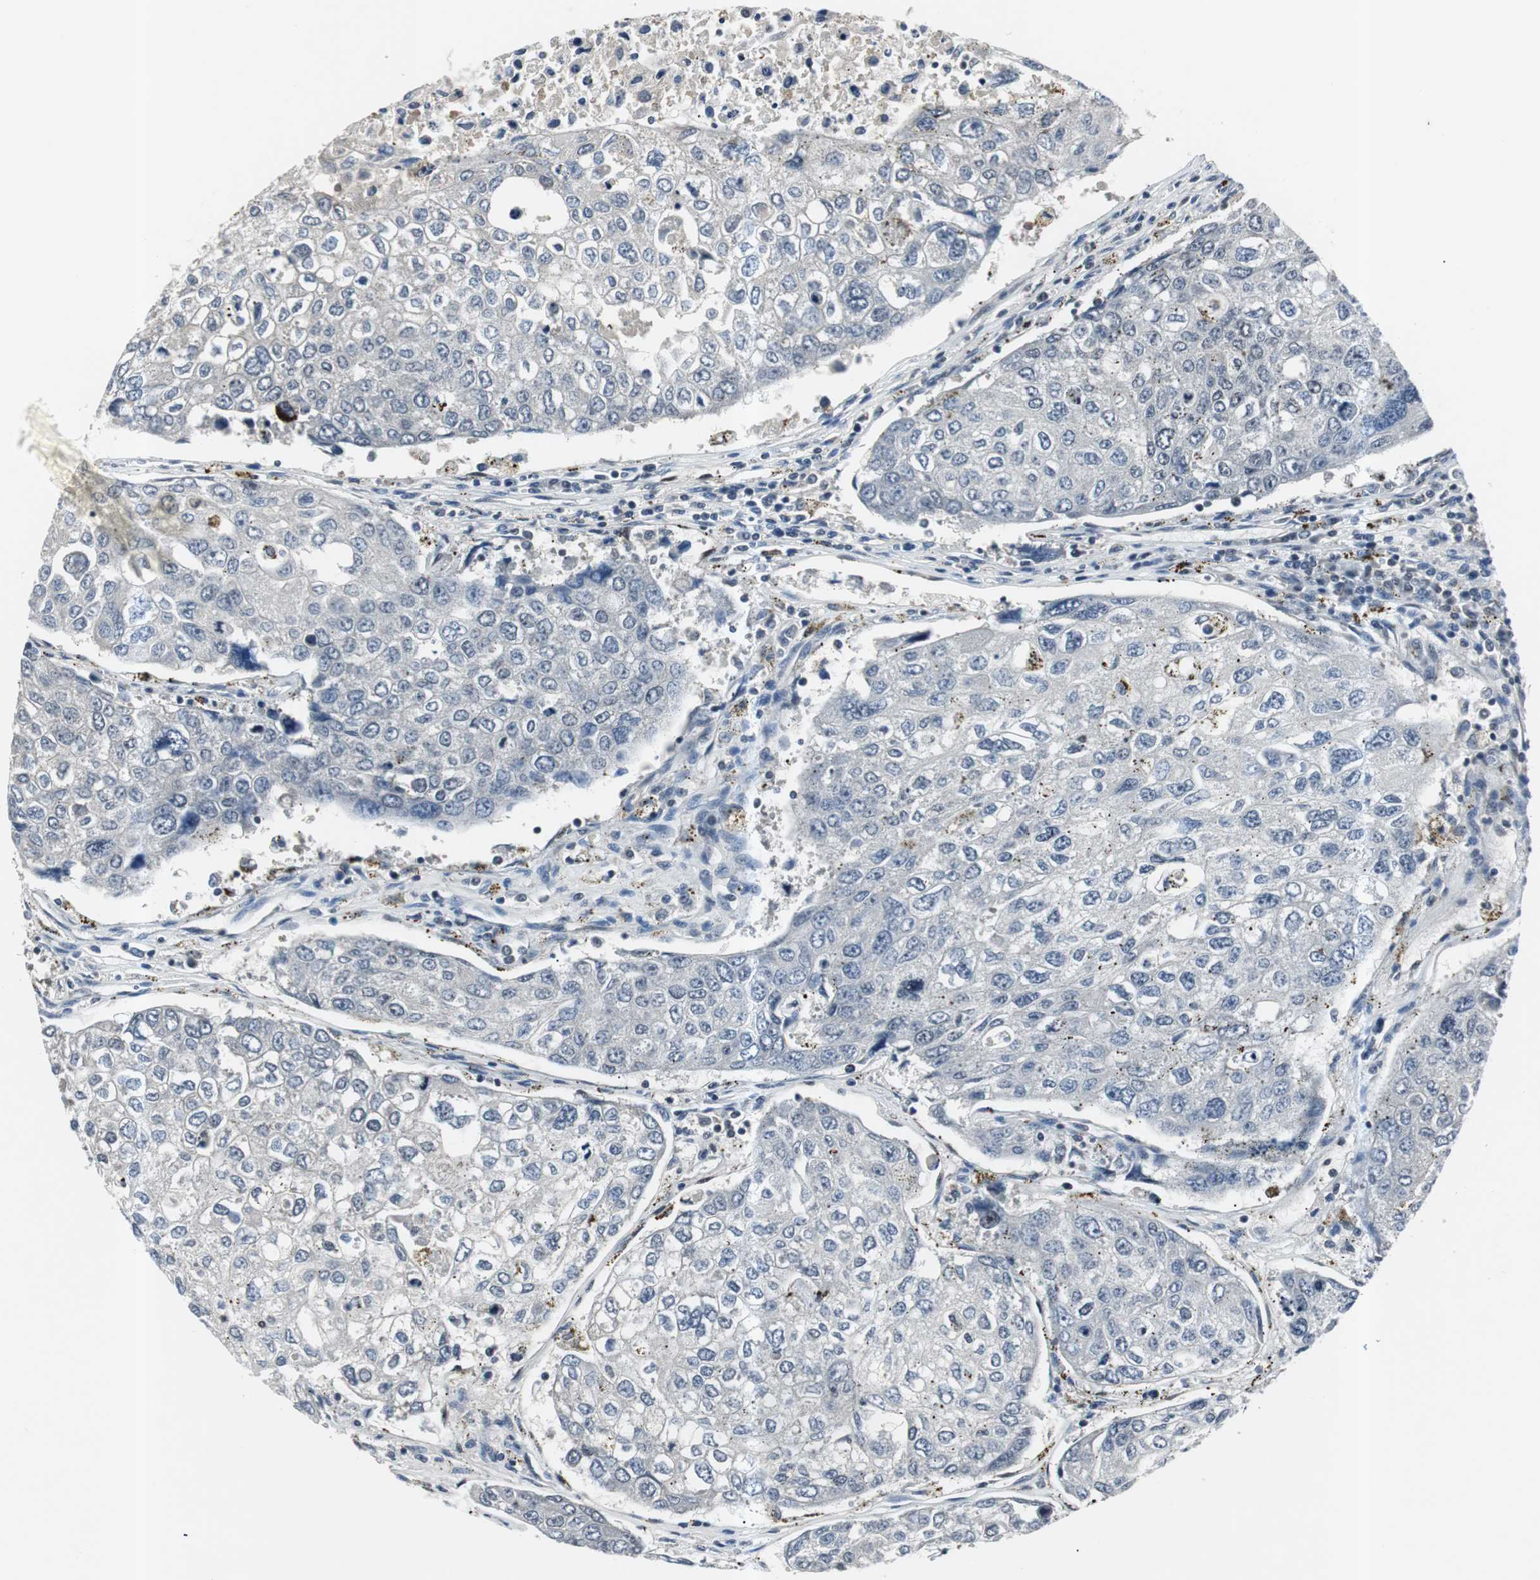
{"staining": {"intensity": "negative", "quantity": "none", "location": "none"}, "tissue": "urothelial cancer", "cell_type": "Tumor cells", "image_type": "cancer", "snomed": [{"axis": "morphology", "description": "Urothelial carcinoma, High grade"}, {"axis": "topography", "description": "Lymph node"}, {"axis": "topography", "description": "Urinary bladder"}], "caption": "A histopathology image of high-grade urothelial carcinoma stained for a protein displays no brown staining in tumor cells.", "gene": "SMAD1", "patient": {"sex": "male", "age": 51}}